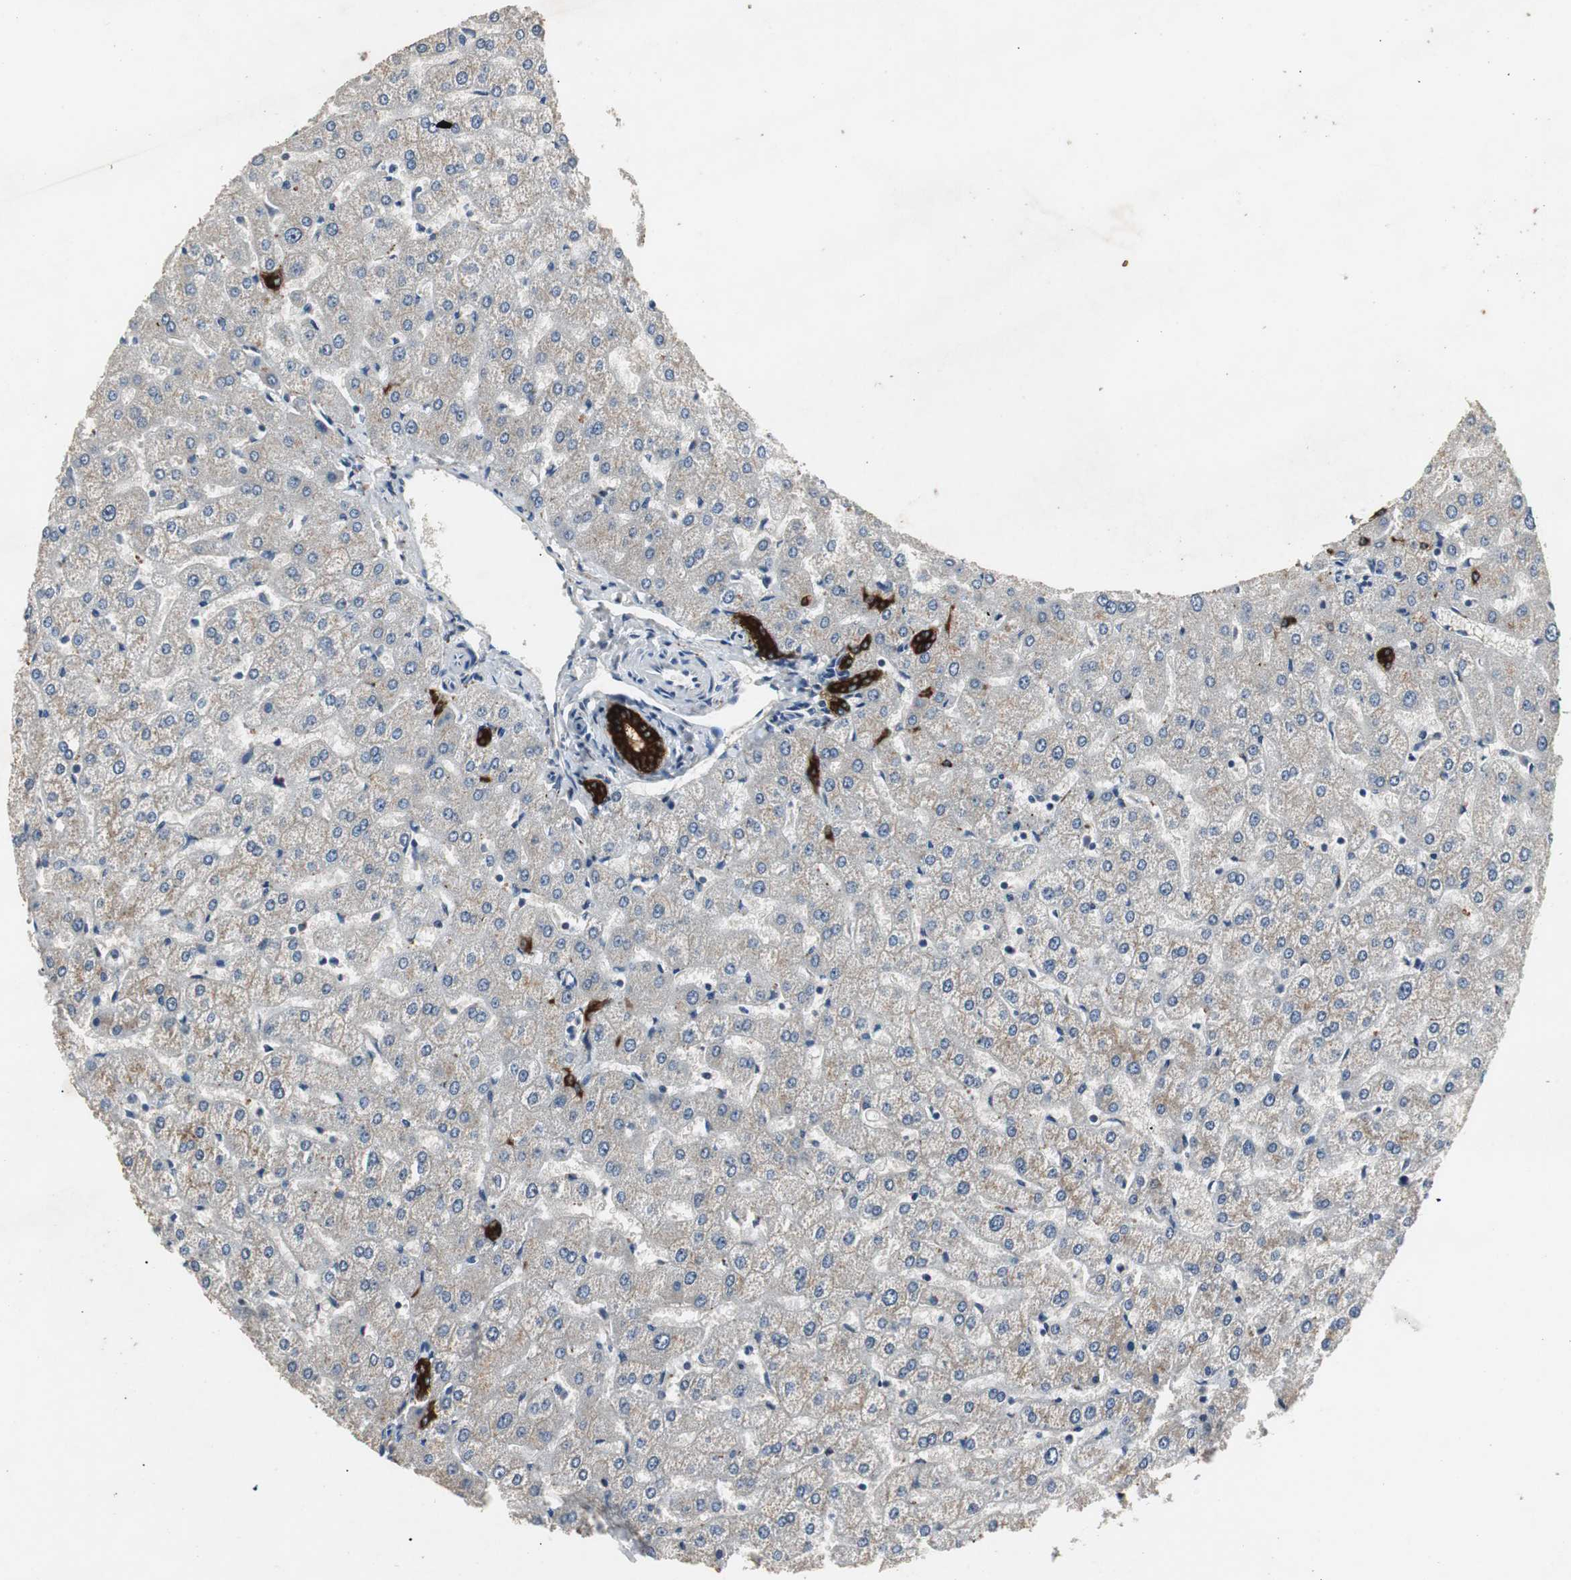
{"staining": {"intensity": "strong", "quantity": ">75%", "location": "cytoplasmic/membranous"}, "tissue": "liver", "cell_type": "Cholangiocytes", "image_type": "normal", "snomed": [{"axis": "morphology", "description": "Normal tissue, NOS"}, {"axis": "morphology", "description": "Fibrosis, NOS"}, {"axis": "topography", "description": "Liver"}], "caption": "The photomicrograph exhibits immunohistochemical staining of normal liver. There is strong cytoplasmic/membranous staining is present in about >75% of cholangiocytes. The protein of interest is stained brown, and the nuclei are stained in blue (DAB (3,3'-diaminobenzidine) IHC with brightfield microscopy, high magnification).", "gene": "PTPRN2", "patient": {"sex": "female", "age": 29}}